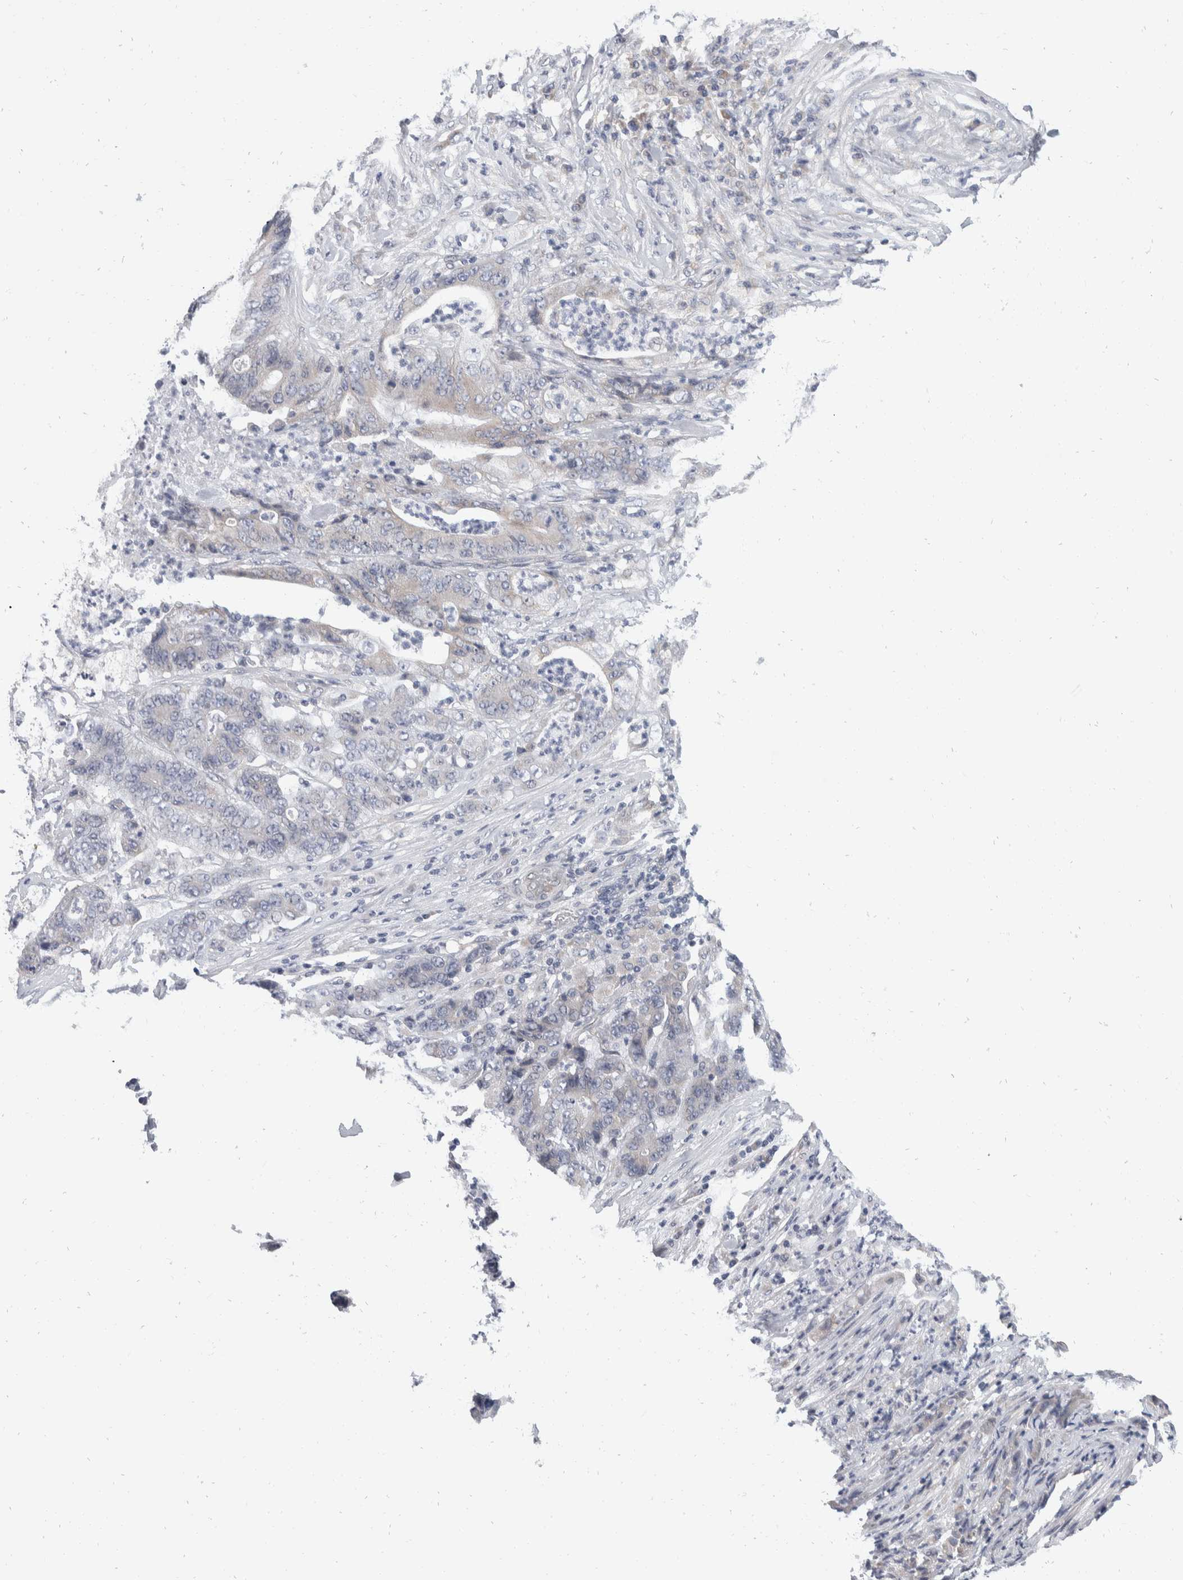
{"staining": {"intensity": "negative", "quantity": "none", "location": "none"}, "tissue": "stomach cancer", "cell_type": "Tumor cells", "image_type": "cancer", "snomed": [{"axis": "morphology", "description": "Adenocarcinoma, NOS"}, {"axis": "topography", "description": "Stomach"}], "caption": "Stomach cancer (adenocarcinoma) was stained to show a protein in brown. There is no significant positivity in tumor cells.", "gene": "TMEM245", "patient": {"sex": "female", "age": 73}}